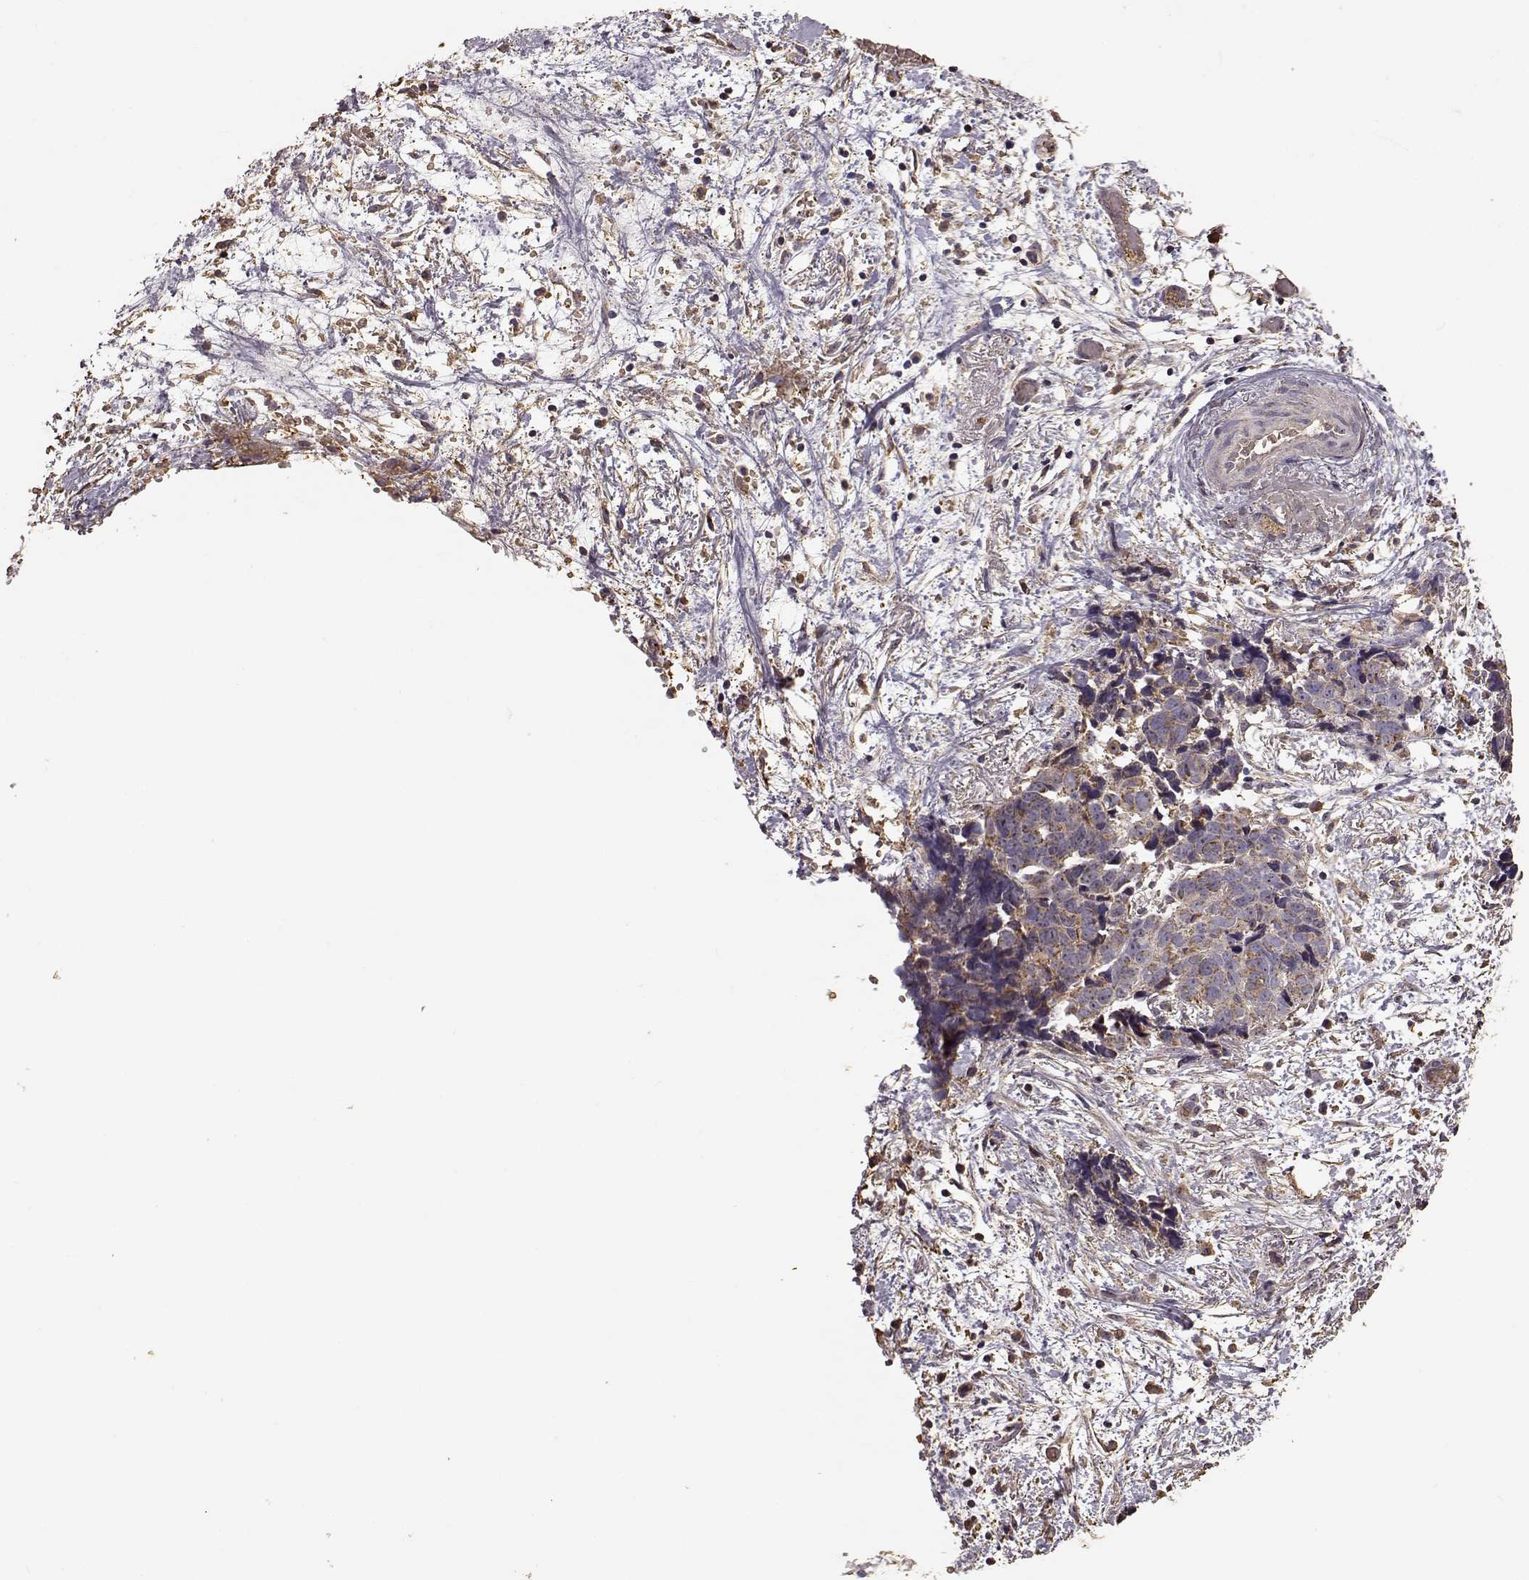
{"staining": {"intensity": "moderate", "quantity": "<25%", "location": "cytoplasmic/membranous"}, "tissue": "ovarian cancer", "cell_type": "Tumor cells", "image_type": "cancer", "snomed": [{"axis": "morphology", "description": "Cystadenocarcinoma, serous, NOS"}, {"axis": "topography", "description": "Ovary"}], "caption": "Protein analysis of ovarian cancer tissue displays moderate cytoplasmic/membranous positivity in about <25% of tumor cells. (Brightfield microscopy of DAB IHC at high magnification).", "gene": "PTGES2", "patient": {"sex": "female", "age": 69}}